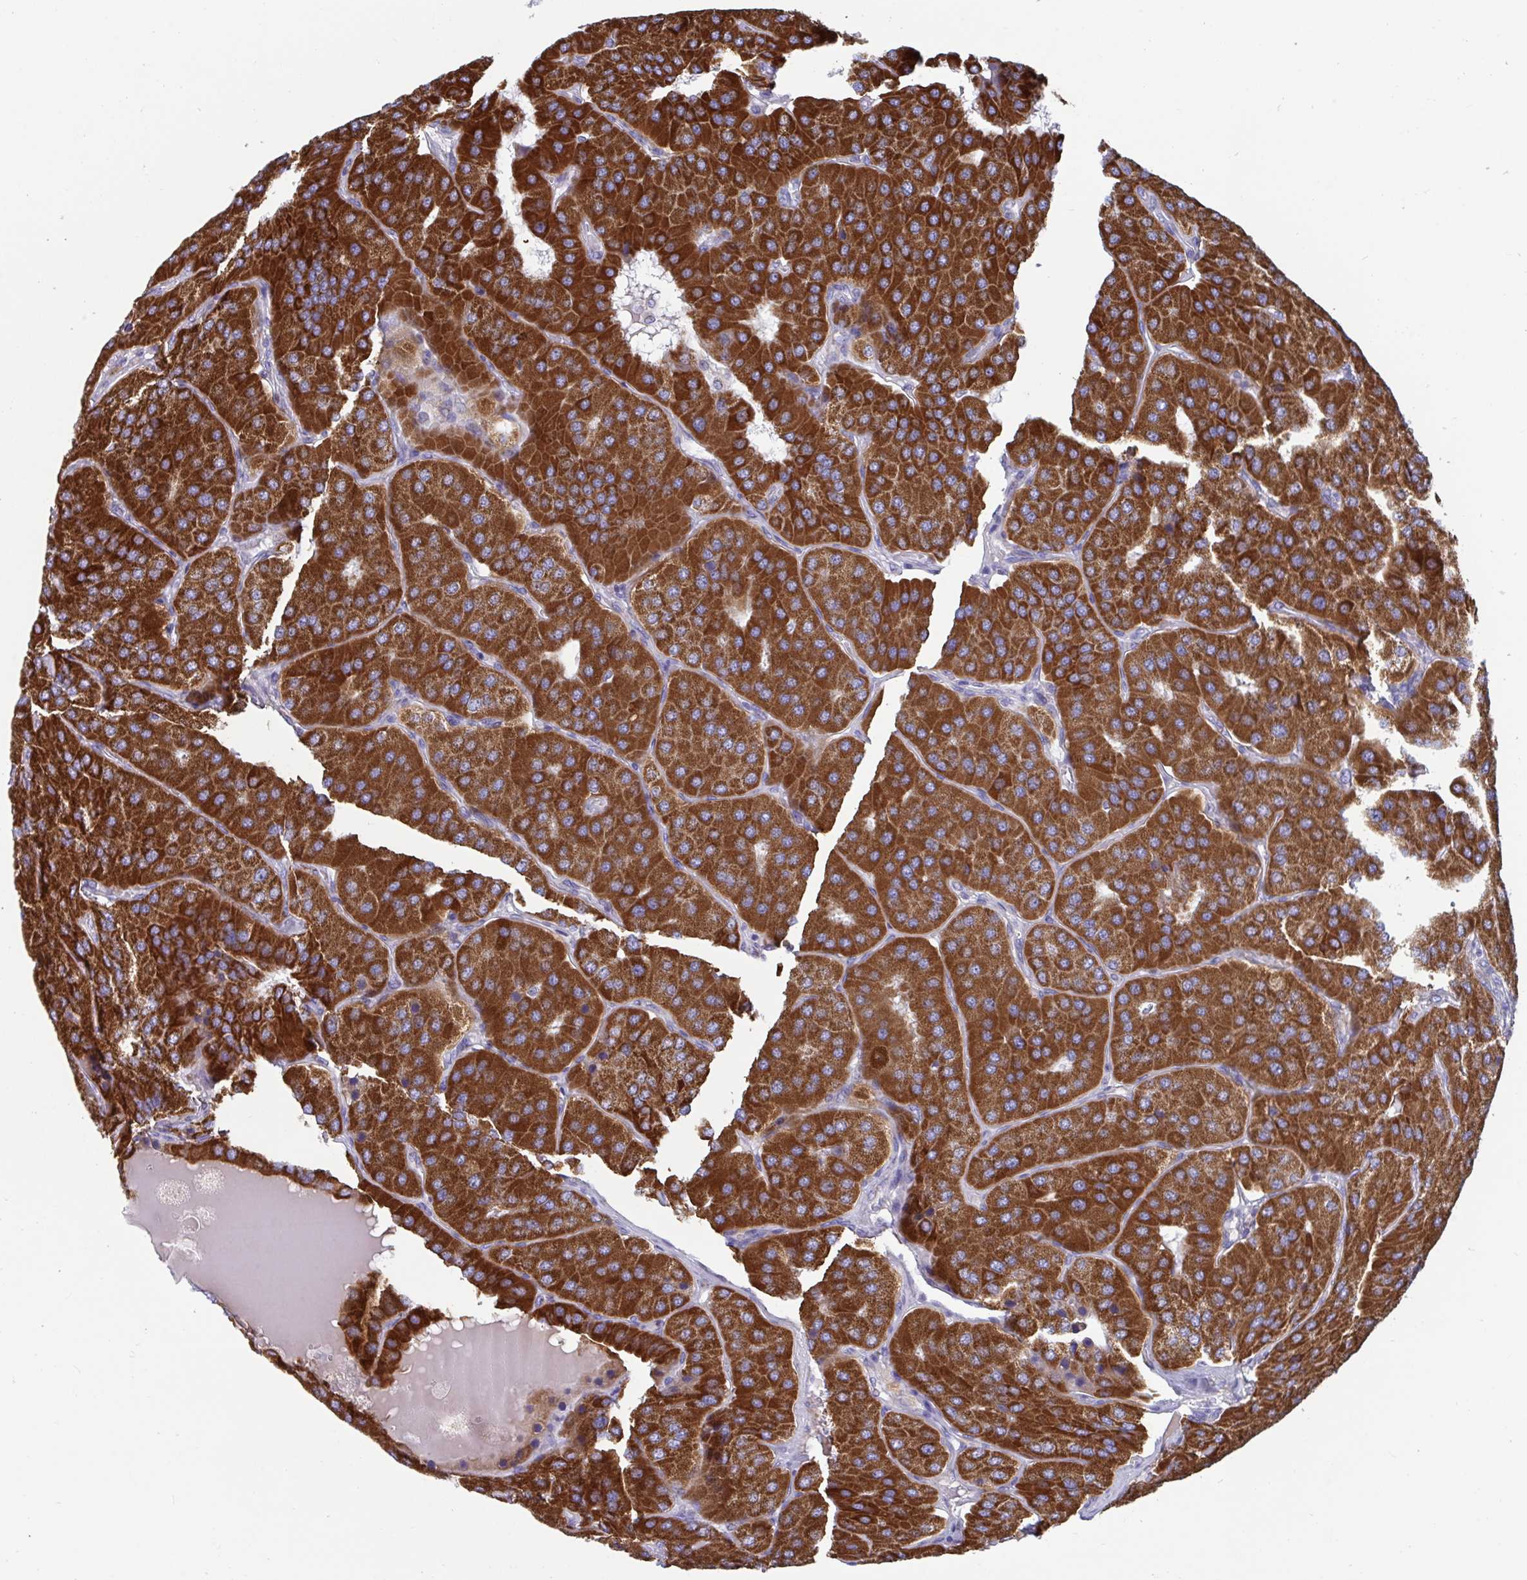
{"staining": {"intensity": "strong", "quantity": ">75%", "location": "cytoplasmic/membranous"}, "tissue": "parathyroid gland", "cell_type": "Glandular cells", "image_type": "normal", "snomed": [{"axis": "morphology", "description": "Normal tissue, NOS"}, {"axis": "morphology", "description": "Adenoma, NOS"}, {"axis": "topography", "description": "Parathyroid gland"}], "caption": "Human parathyroid gland stained for a protein (brown) exhibits strong cytoplasmic/membranous positive staining in approximately >75% of glandular cells.", "gene": "BCAT2", "patient": {"sex": "female", "age": 86}}